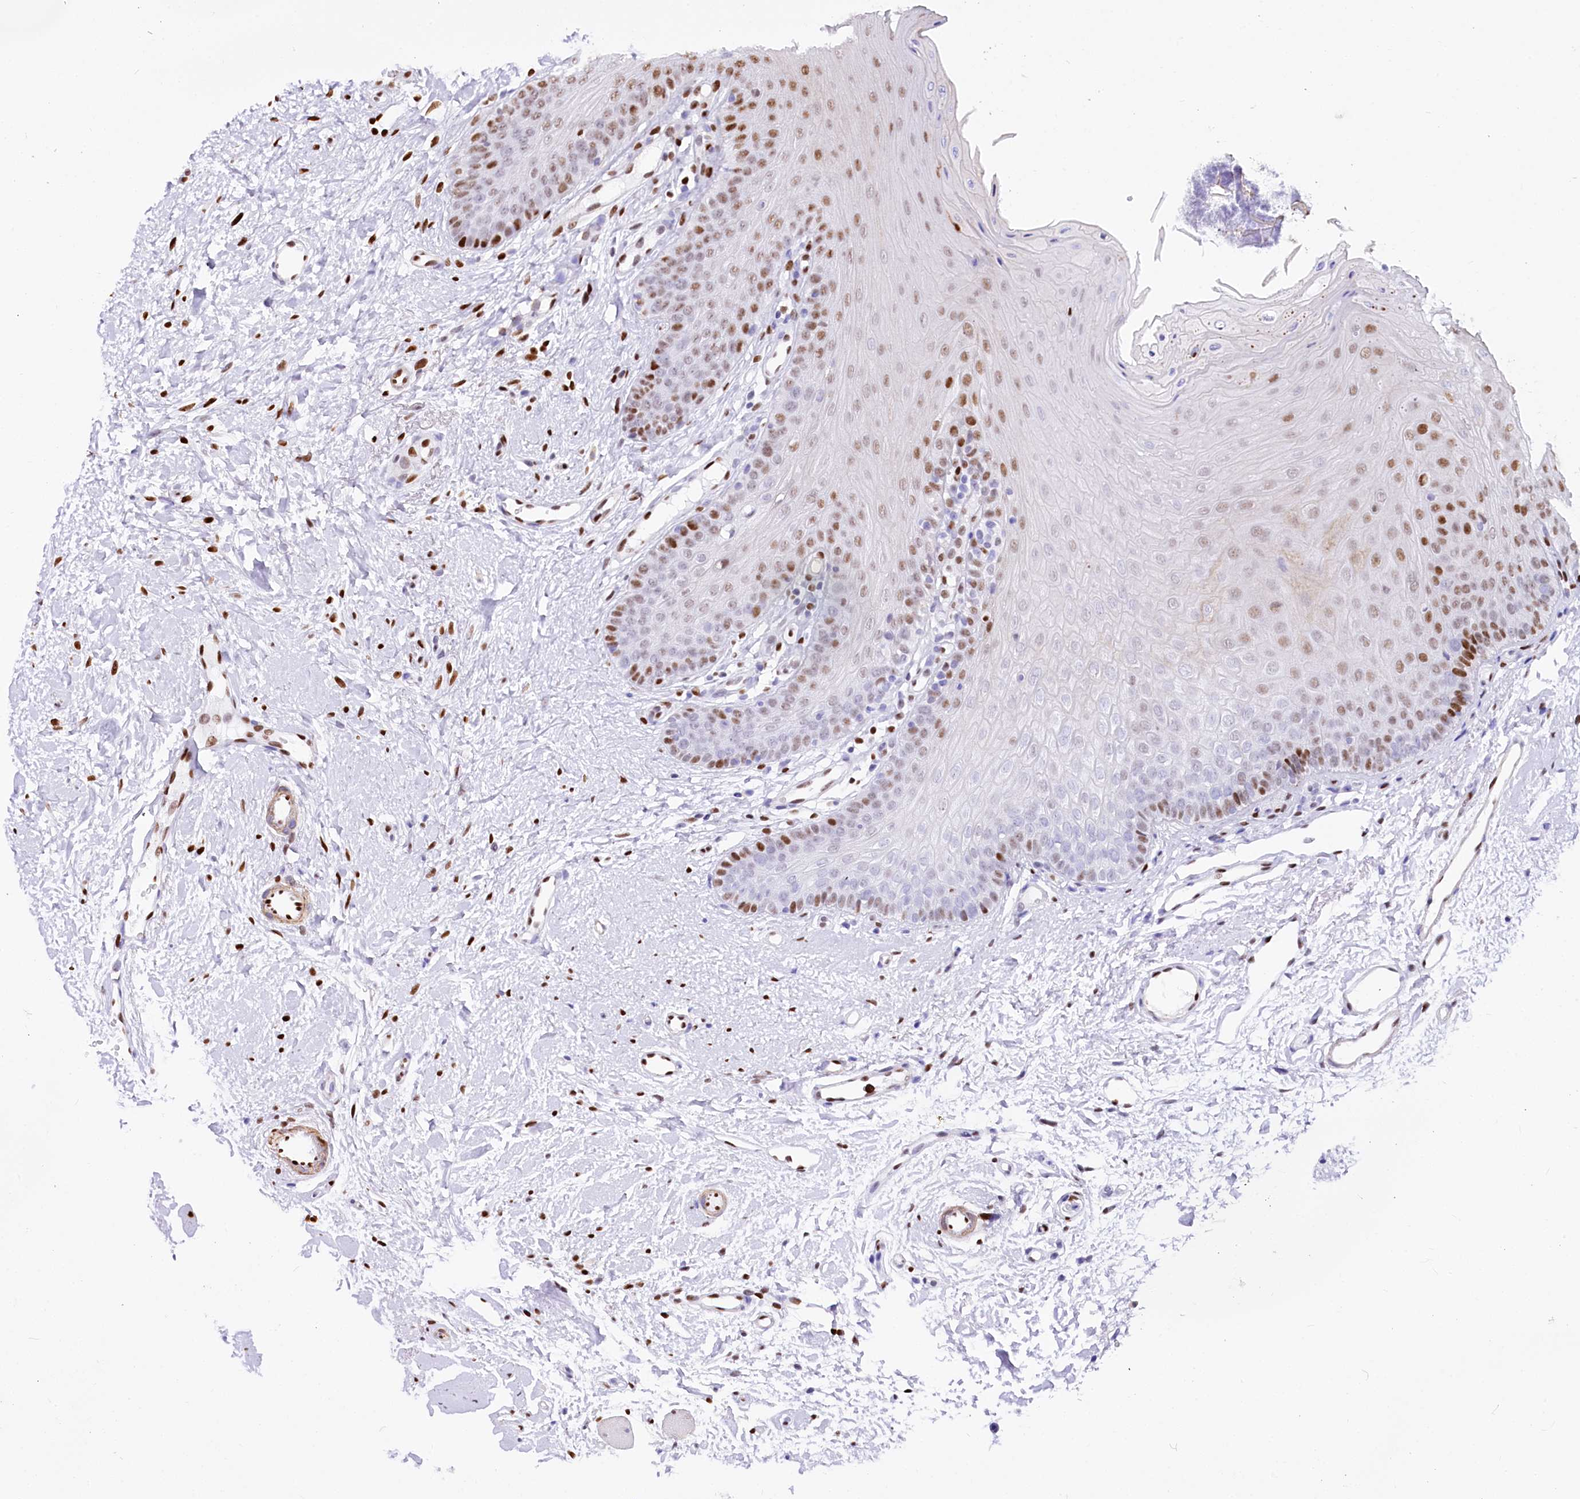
{"staining": {"intensity": "moderate", "quantity": "<25%", "location": "nuclear"}, "tissue": "oral mucosa", "cell_type": "Squamous epithelial cells", "image_type": "normal", "snomed": [{"axis": "morphology", "description": "Normal tissue, NOS"}, {"axis": "topography", "description": "Oral tissue"}], "caption": "Protein expression analysis of normal oral mucosa reveals moderate nuclear expression in about <25% of squamous epithelial cells.", "gene": "PTMS", "patient": {"sex": "female", "age": 68}}